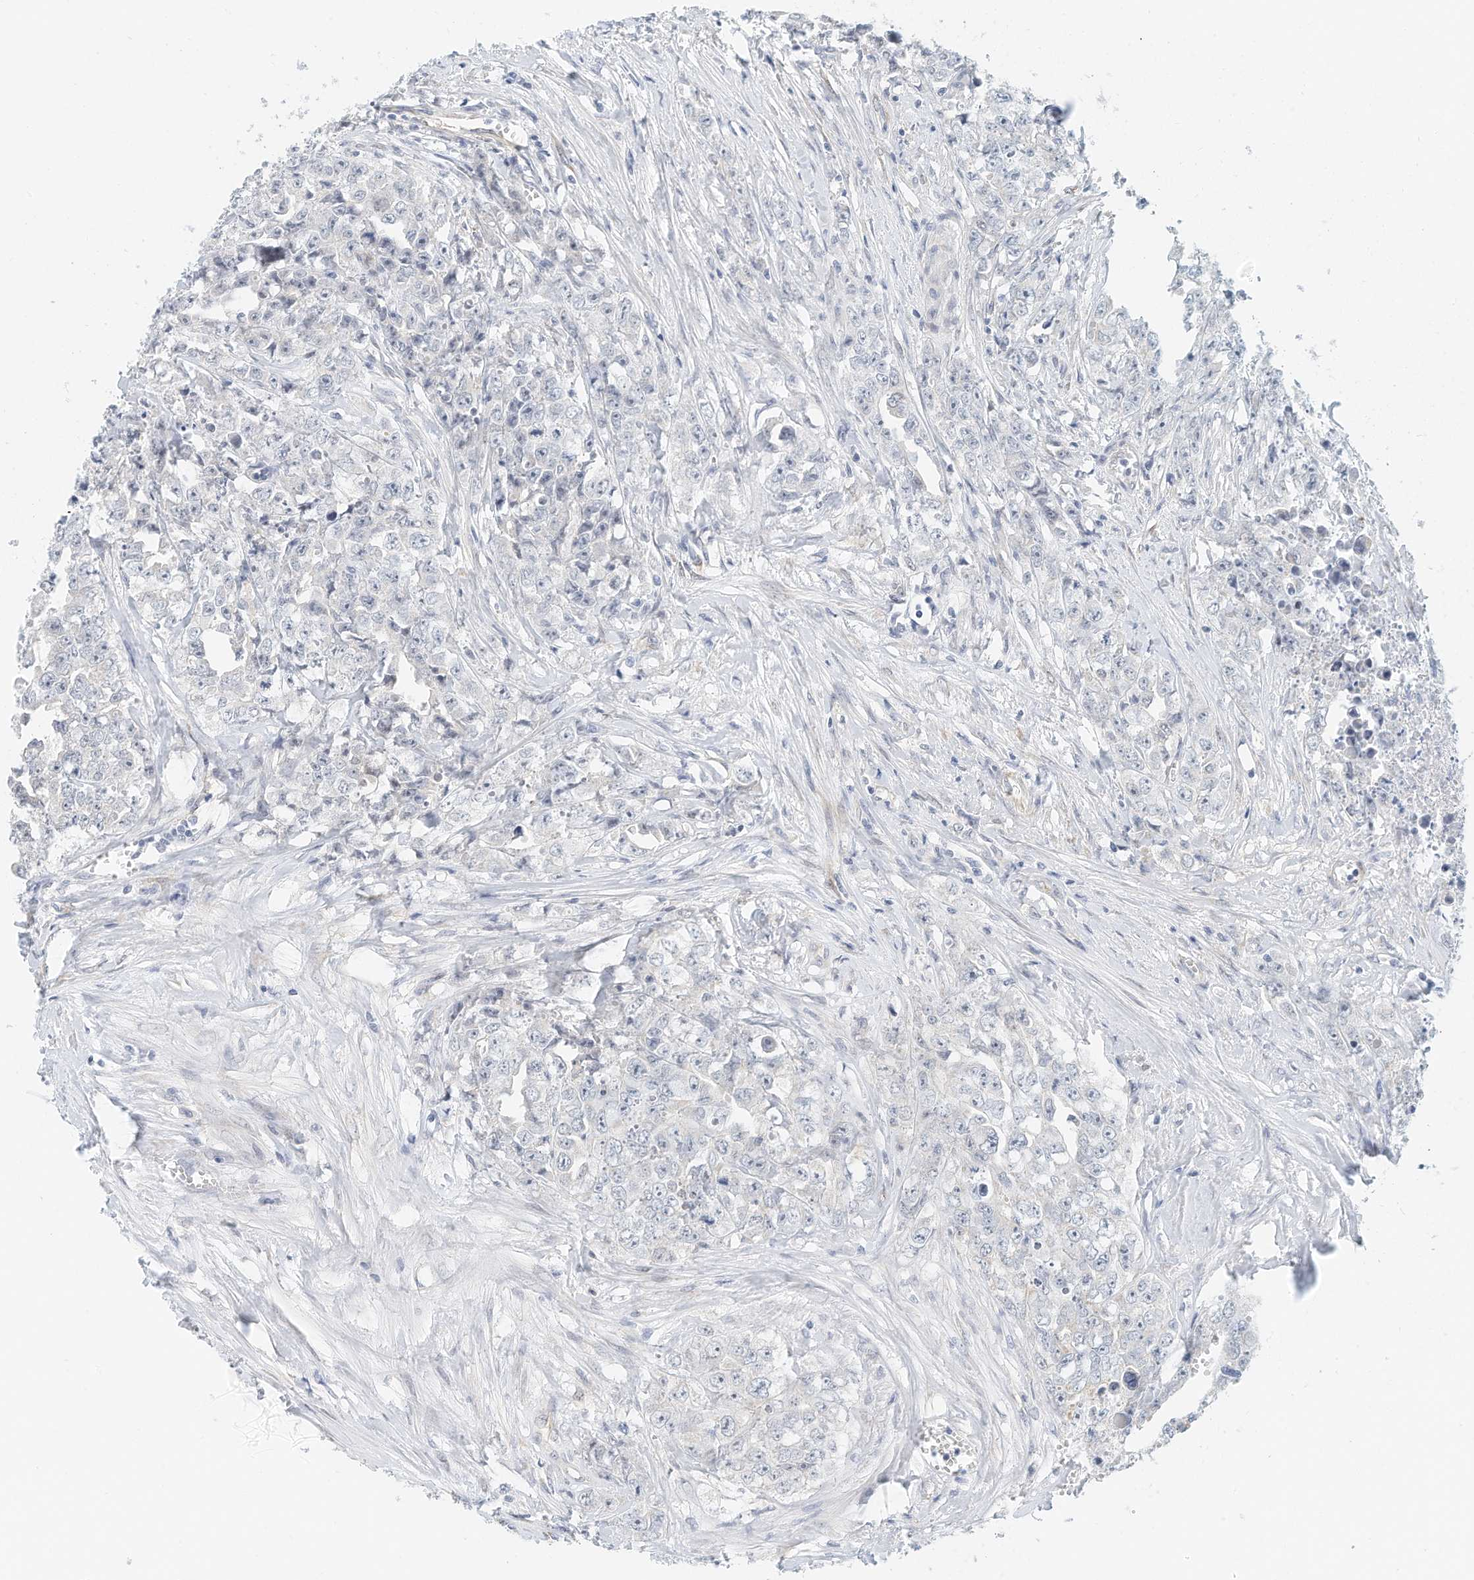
{"staining": {"intensity": "negative", "quantity": "none", "location": "none"}, "tissue": "testis cancer", "cell_type": "Tumor cells", "image_type": "cancer", "snomed": [{"axis": "morphology", "description": "Seminoma, NOS"}, {"axis": "morphology", "description": "Carcinoma, Embryonal, NOS"}, {"axis": "topography", "description": "Testis"}], "caption": "This is an immunohistochemistry (IHC) histopathology image of human testis embryonal carcinoma. There is no expression in tumor cells.", "gene": "ARHGAP28", "patient": {"sex": "male", "age": 43}}